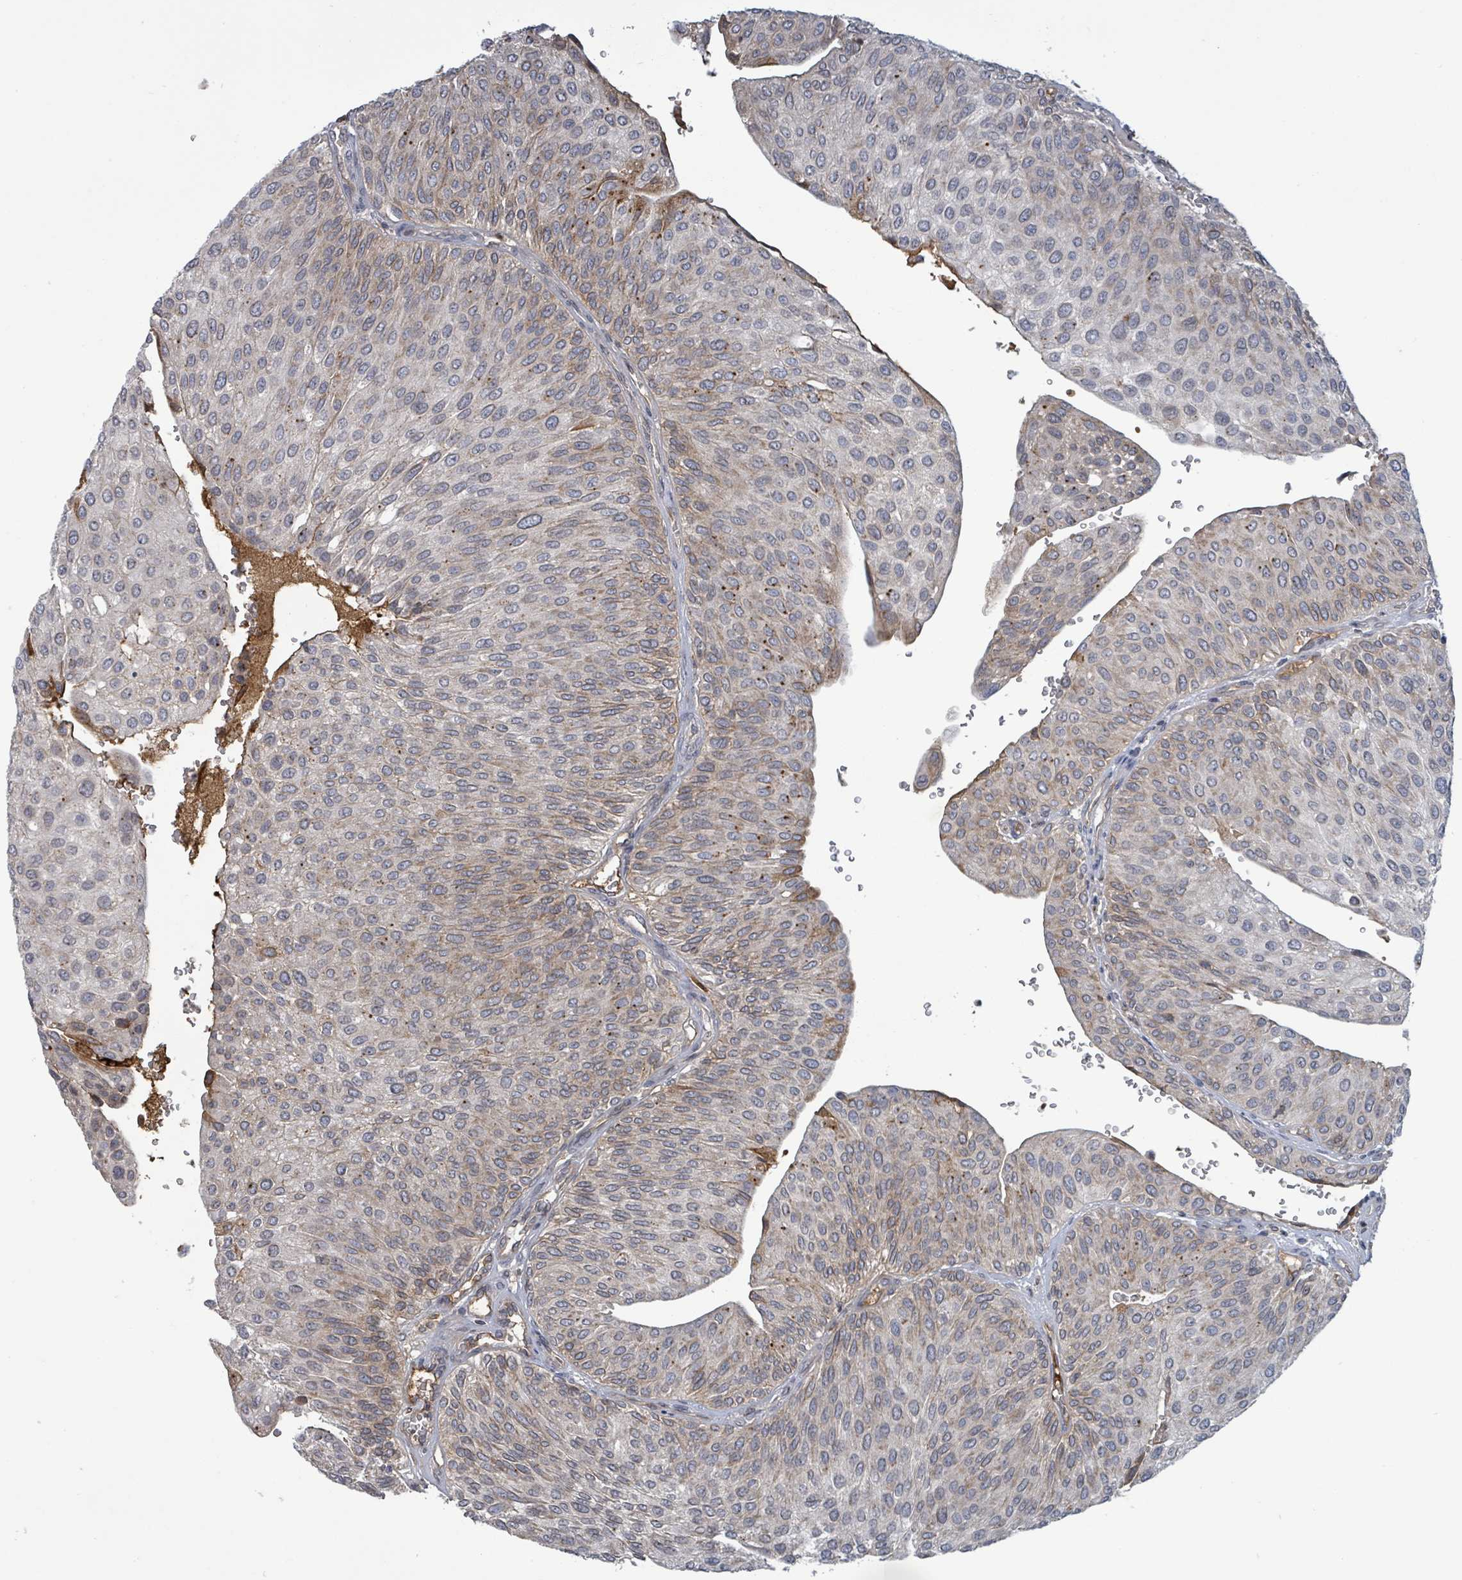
{"staining": {"intensity": "negative", "quantity": "none", "location": "none"}, "tissue": "urothelial cancer", "cell_type": "Tumor cells", "image_type": "cancer", "snomed": [{"axis": "morphology", "description": "Urothelial carcinoma, NOS"}, {"axis": "topography", "description": "Urinary bladder"}], "caption": "IHC image of neoplastic tissue: urothelial cancer stained with DAB (3,3'-diaminobenzidine) demonstrates no significant protein positivity in tumor cells.", "gene": "GRM8", "patient": {"sex": "male", "age": 67}}